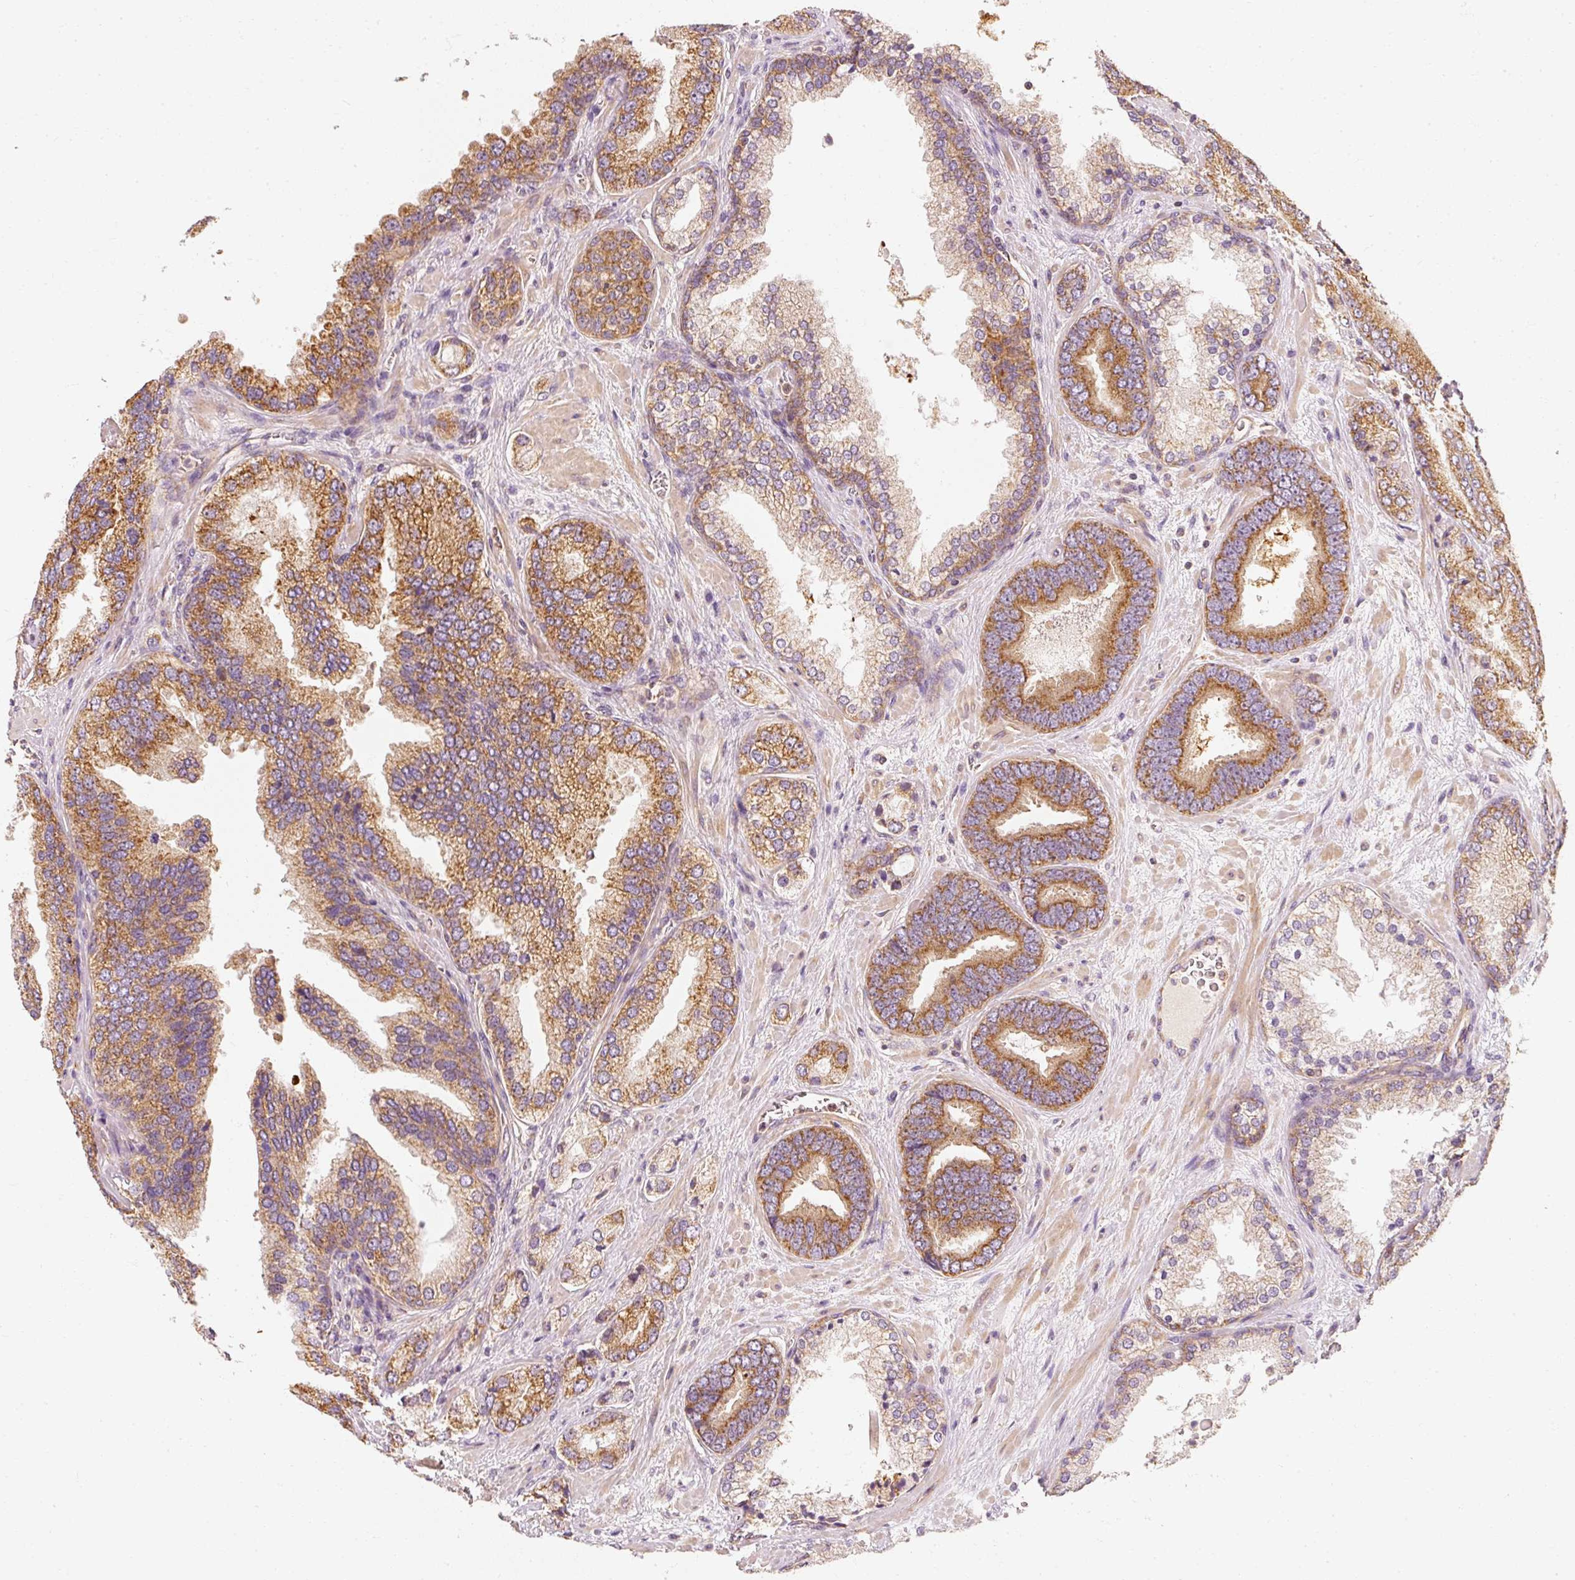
{"staining": {"intensity": "moderate", "quantity": ">75%", "location": "cytoplasmic/membranous"}, "tissue": "prostate cancer", "cell_type": "Tumor cells", "image_type": "cancer", "snomed": [{"axis": "morphology", "description": "Adenocarcinoma, High grade"}, {"axis": "topography", "description": "Prostate"}], "caption": "Protein expression by immunohistochemistry displays moderate cytoplasmic/membranous staining in about >75% of tumor cells in prostate high-grade adenocarcinoma. (IHC, brightfield microscopy, high magnification).", "gene": "TOMM40", "patient": {"sex": "male", "age": 63}}